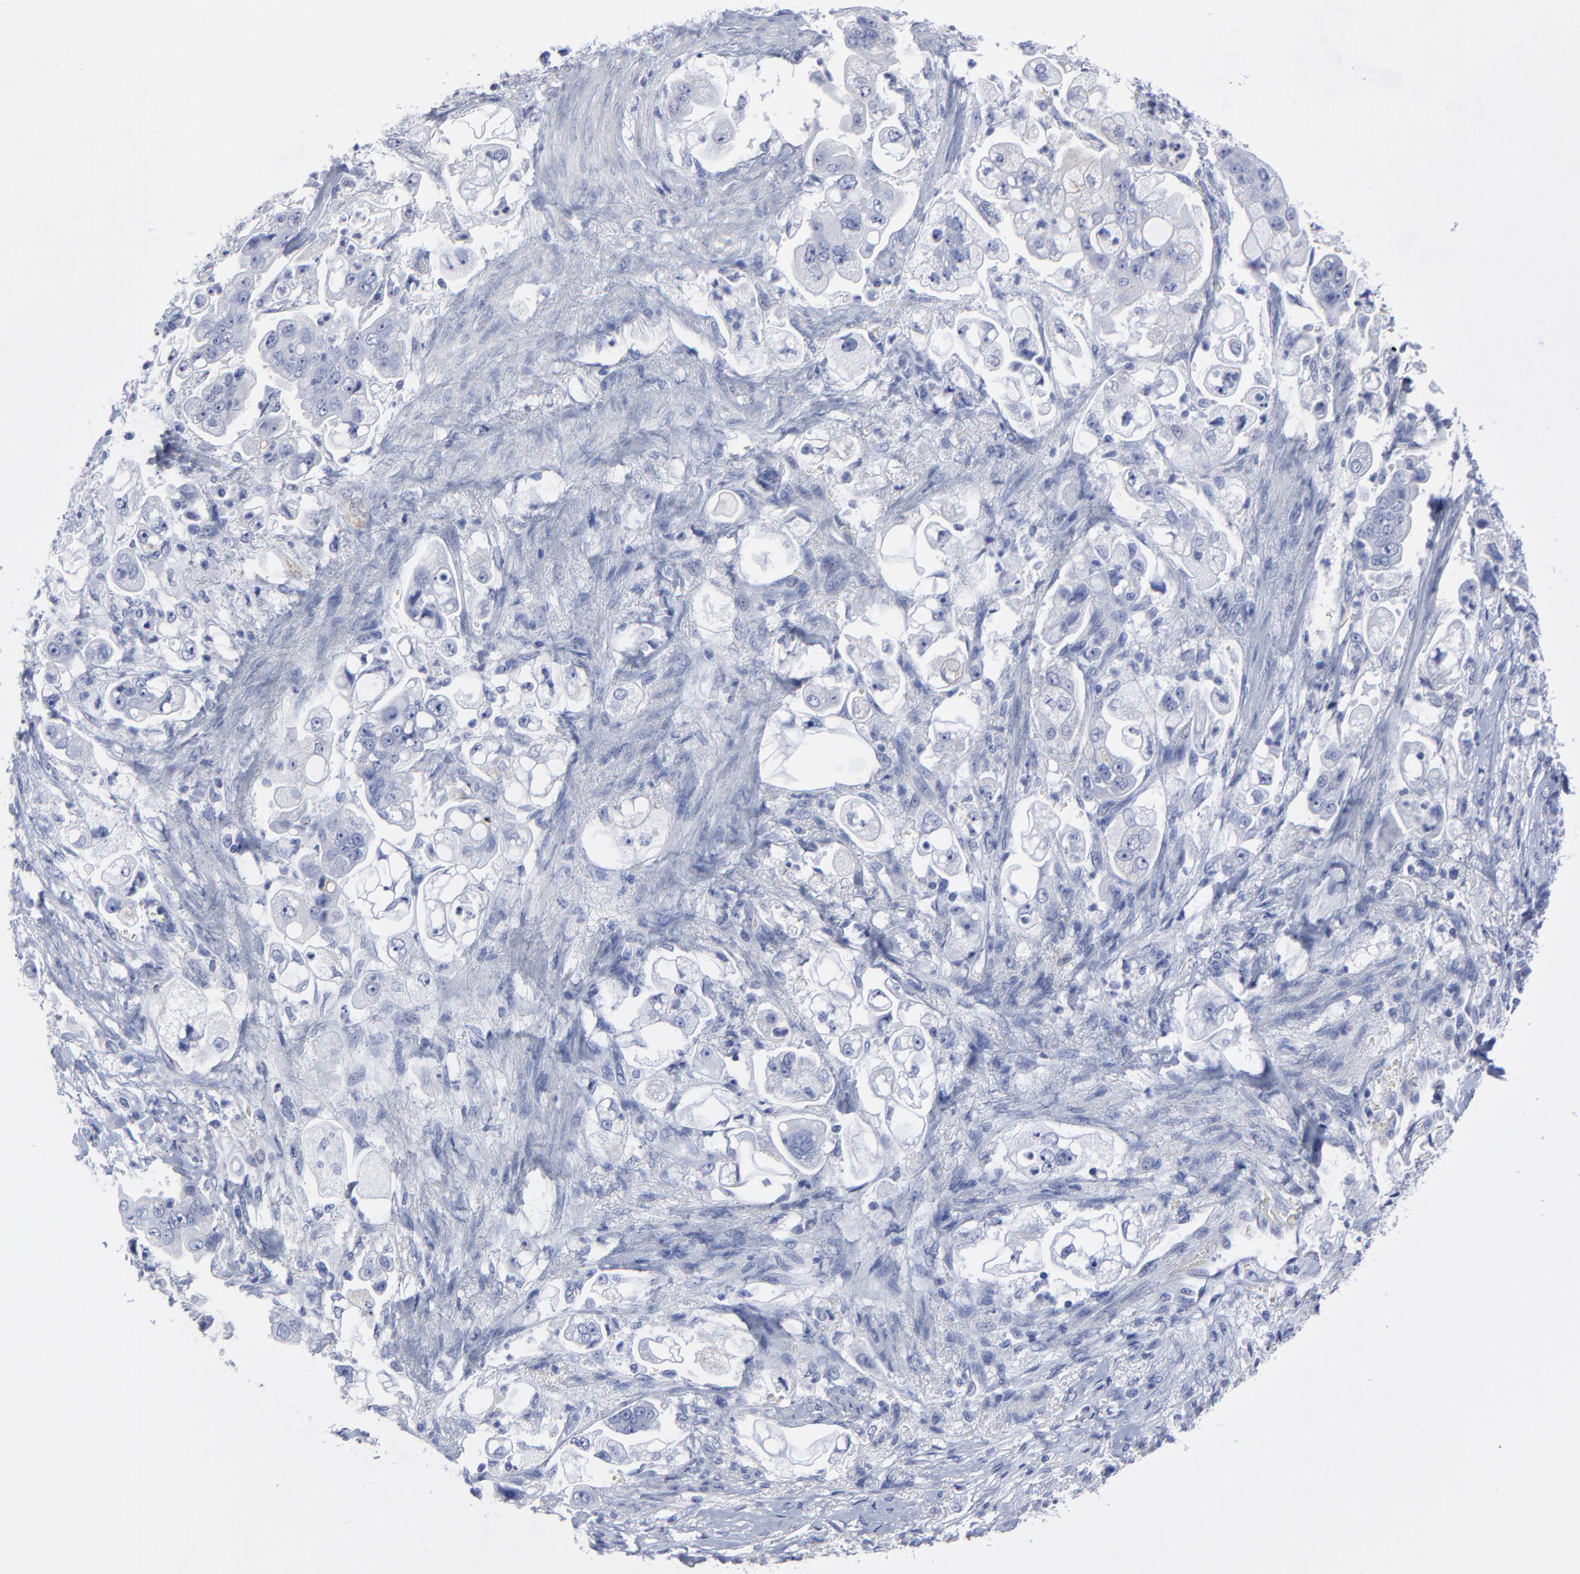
{"staining": {"intensity": "negative", "quantity": "none", "location": "none"}, "tissue": "stomach cancer", "cell_type": "Tumor cells", "image_type": "cancer", "snomed": [{"axis": "morphology", "description": "Adenocarcinoma, NOS"}, {"axis": "topography", "description": "Stomach"}], "caption": "Immunohistochemistry (IHC) micrograph of neoplastic tissue: stomach cancer (adenocarcinoma) stained with DAB displays no significant protein expression in tumor cells.", "gene": "CNTN3", "patient": {"sex": "male", "age": 62}}